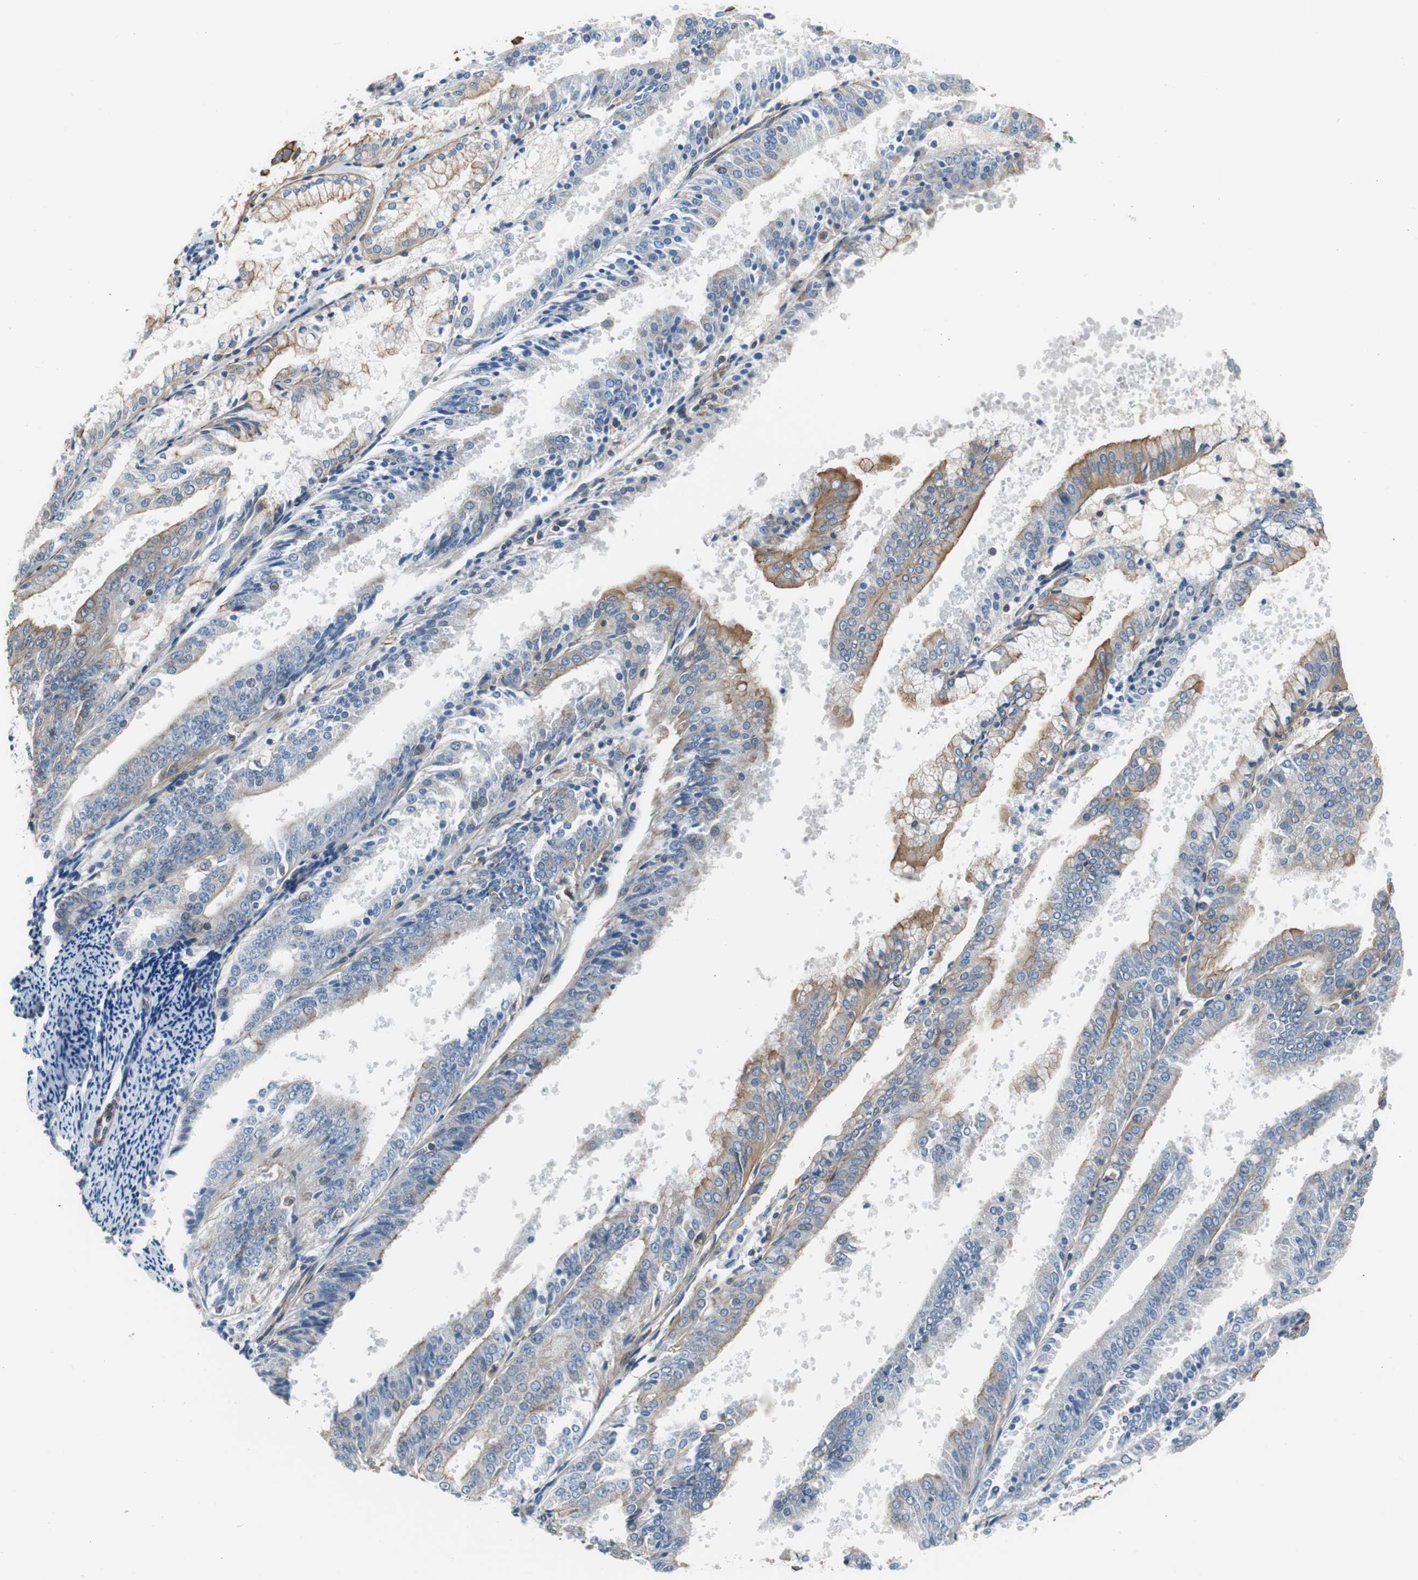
{"staining": {"intensity": "moderate", "quantity": "25%-75%", "location": "cytoplasmic/membranous"}, "tissue": "endometrial cancer", "cell_type": "Tumor cells", "image_type": "cancer", "snomed": [{"axis": "morphology", "description": "Adenocarcinoma, NOS"}, {"axis": "topography", "description": "Endometrium"}], "caption": "Protein staining by immunohistochemistry exhibits moderate cytoplasmic/membranous positivity in about 25%-75% of tumor cells in endometrial cancer (adenocarcinoma).", "gene": "KIF3B", "patient": {"sex": "female", "age": 63}}